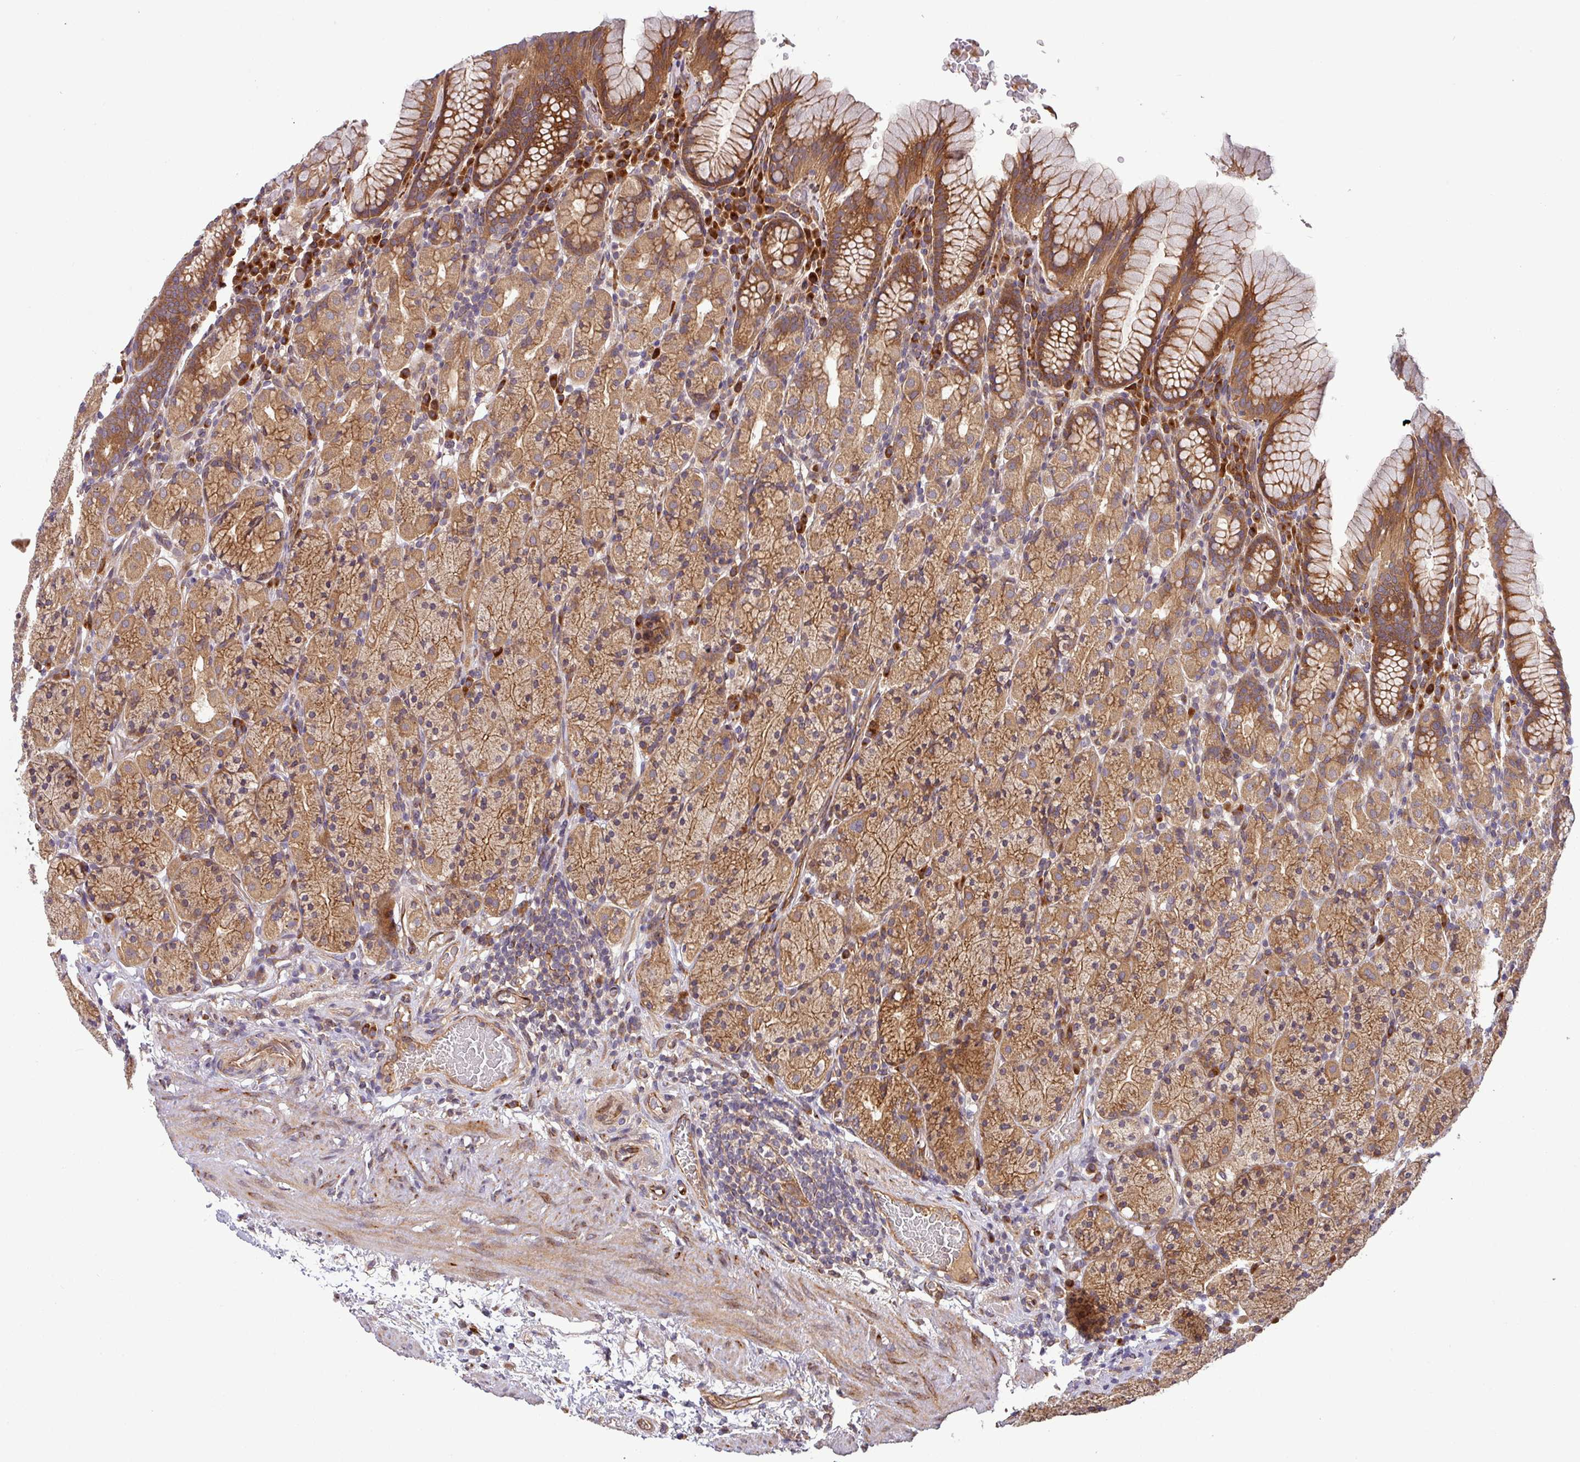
{"staining": {"intensity": "moderate", "quantity": ">75%", "location": "cytoplasmic/membranous"}, "tissue": "stomach", "cell_type": "Glandular cells", "image_type": "normal", "snomed": [{"axis": "morphology", "description": "Normal tissue, NOS"}, {"axis": "topography", "description": "Stomach, upper"}, {"axis": "topography", "description": "Stomach"}], "caption": "About >75% of glandular cells in normal stomach demonstrate moderate cytoplasmic/membranous protein staining as visualized by brown immunohistochemical staining.", "gene": "ART1", "patient": {"sex": "male", "age": 62}}